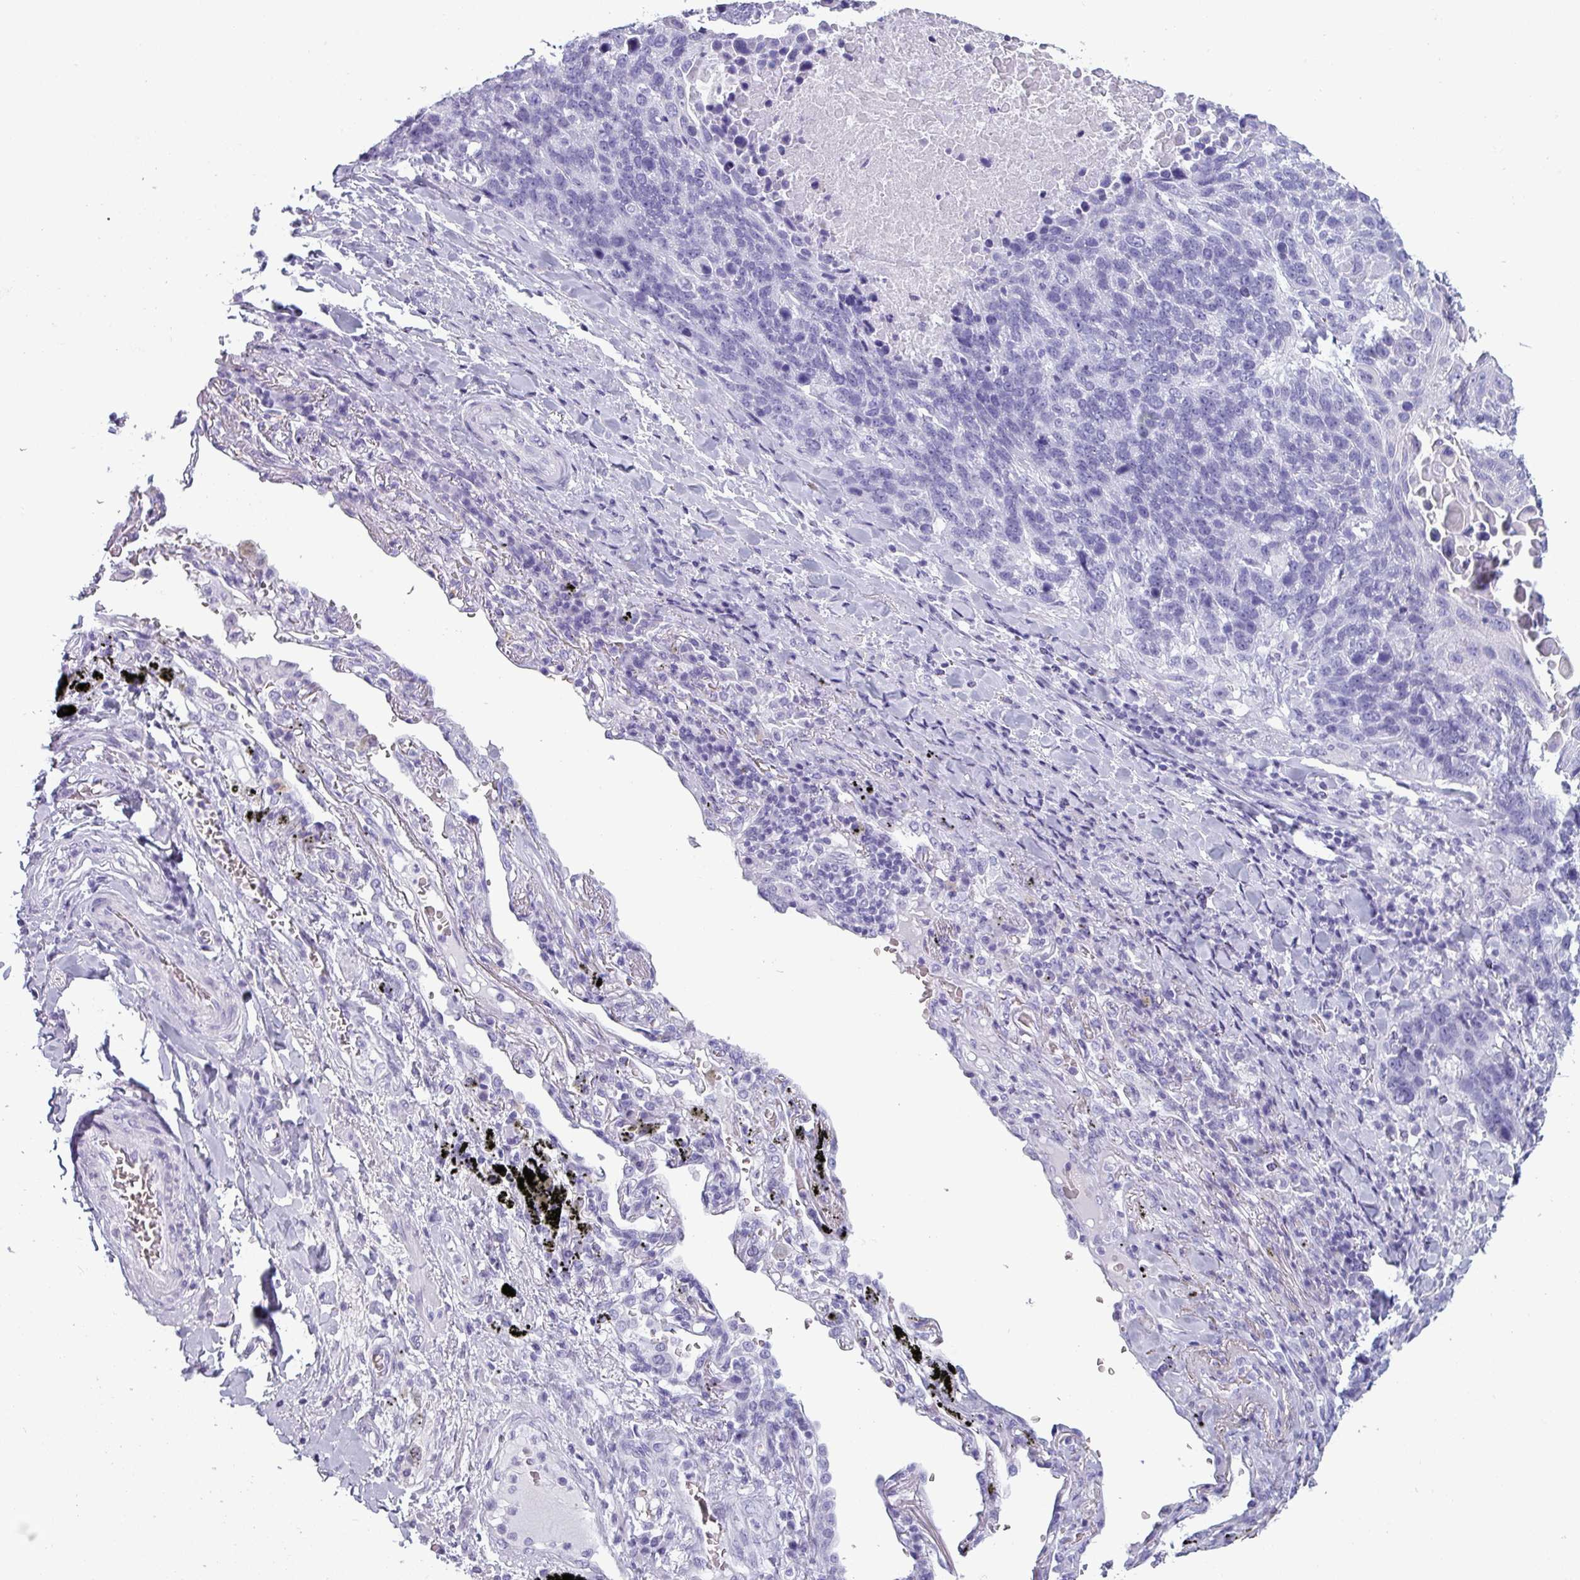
{"staining": {"intensity": "negative", "quantity": "none", "location": "none"}, "tissue": "lung cancer", "cell_type": "Tumor cells", "image_type": "cancer", "snomed": [{"axis": "morphology", "description": "Squamous cell carcinoma, NOS"}, {"axis": "topography", "description": "Lung"}], "caption": "Tumor cells show no significant protein positivity in lung cancer.", "gene": "CRYBB2", "patient": {"sex": "male", "age": 66}}